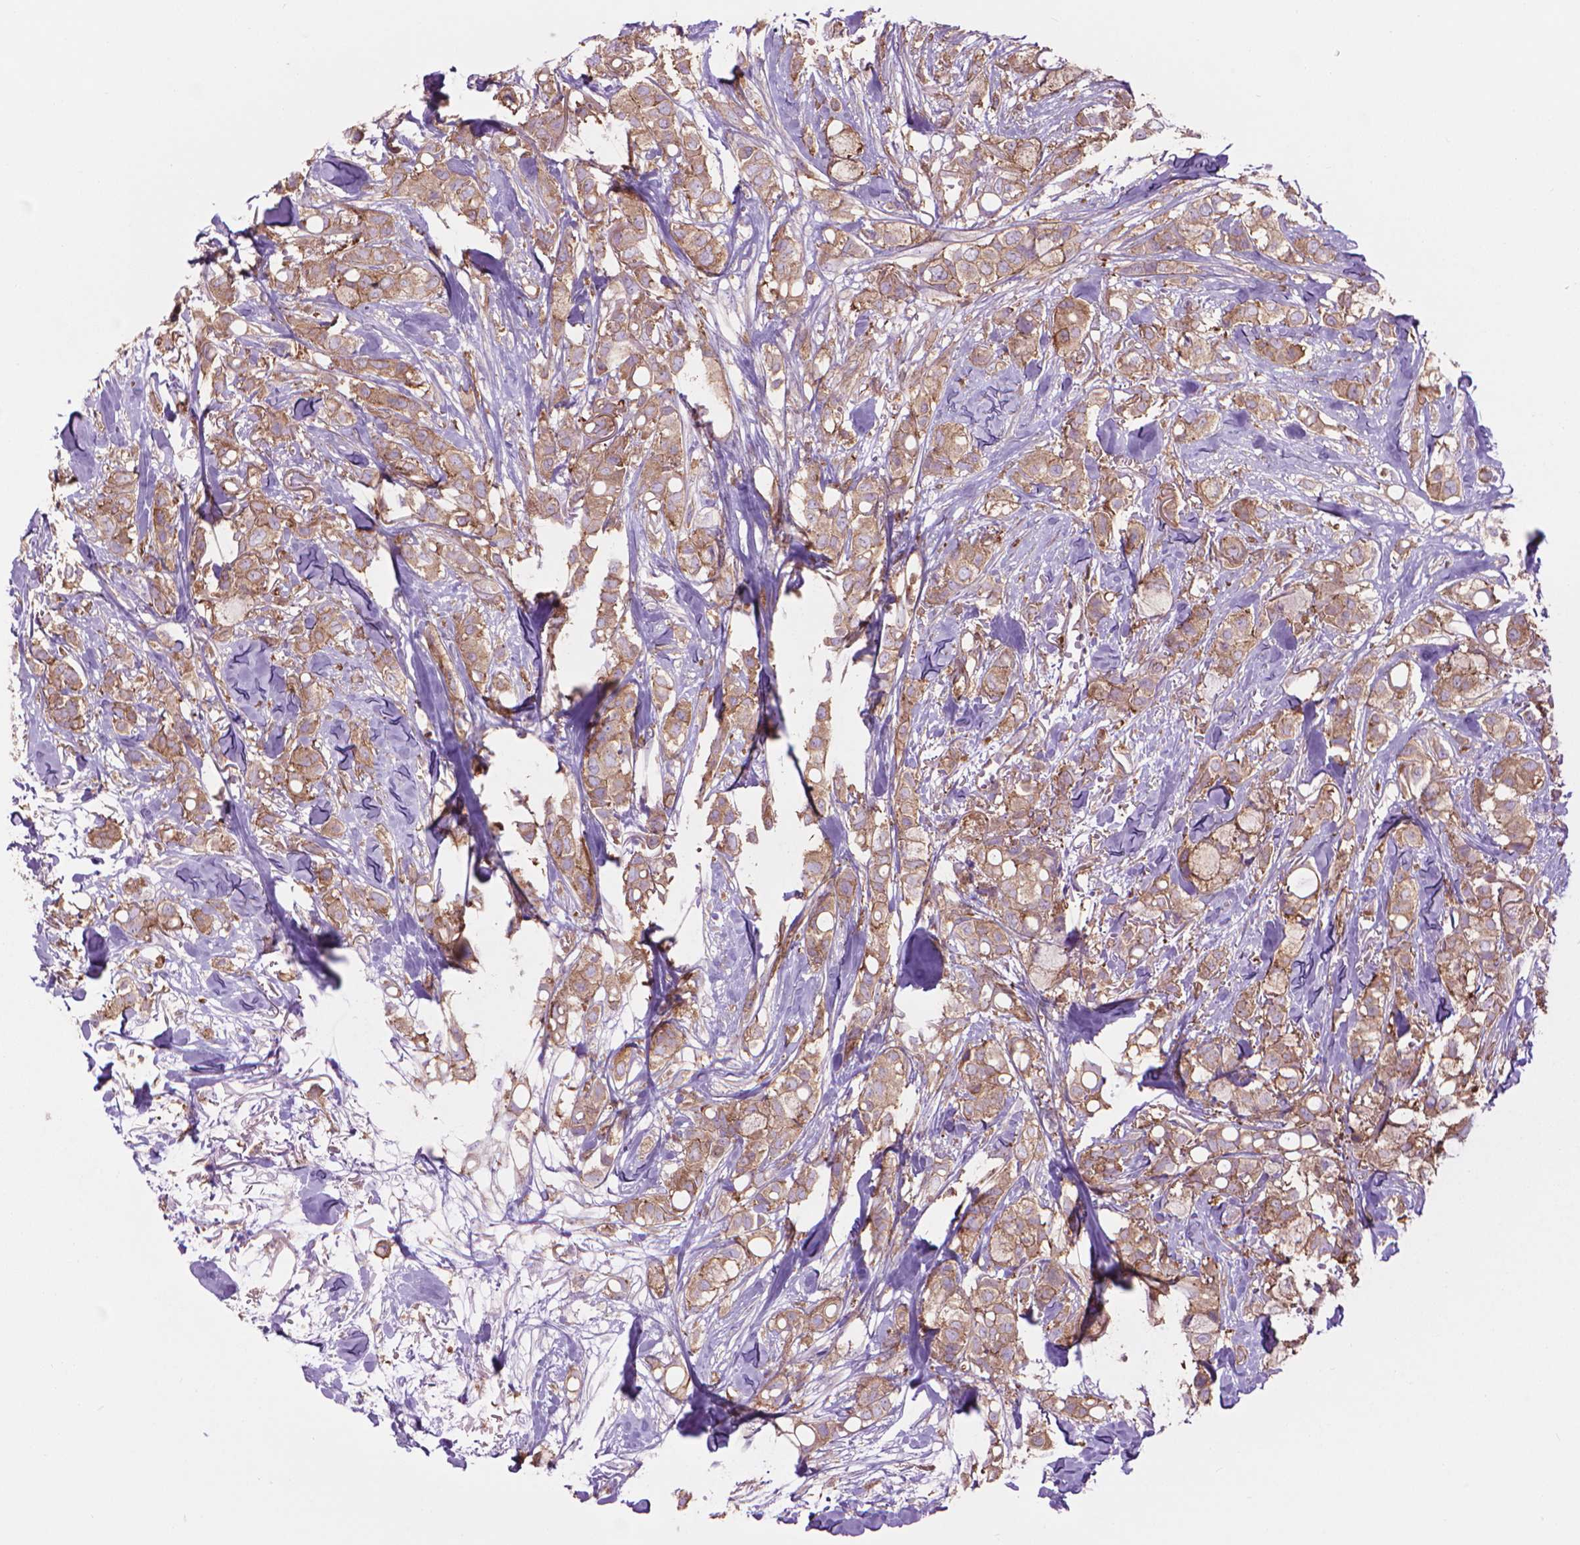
{"staining": {"intensity": "weak", "quantity": ">75%", "location": "cytoplasmic/membranous"}, "tissue": "breast cancer", "cell_type": "Tumor cells", "image_type": "cancer", "snomed": [{"axis": "morphology", "description": "Duct carcinoma"}, {"axis": "topography", "description": "Breast"}], "caption": "This histopathology image demonstrates immunohistochemistry staining of breast cancer (infiltrating ductal carcinoma), with low weak cytoplasmic/membranous expression in approximately >75% of tumor cells.", "gene": "CORO1B", "patient": {"sex": "female", "age": 85}}